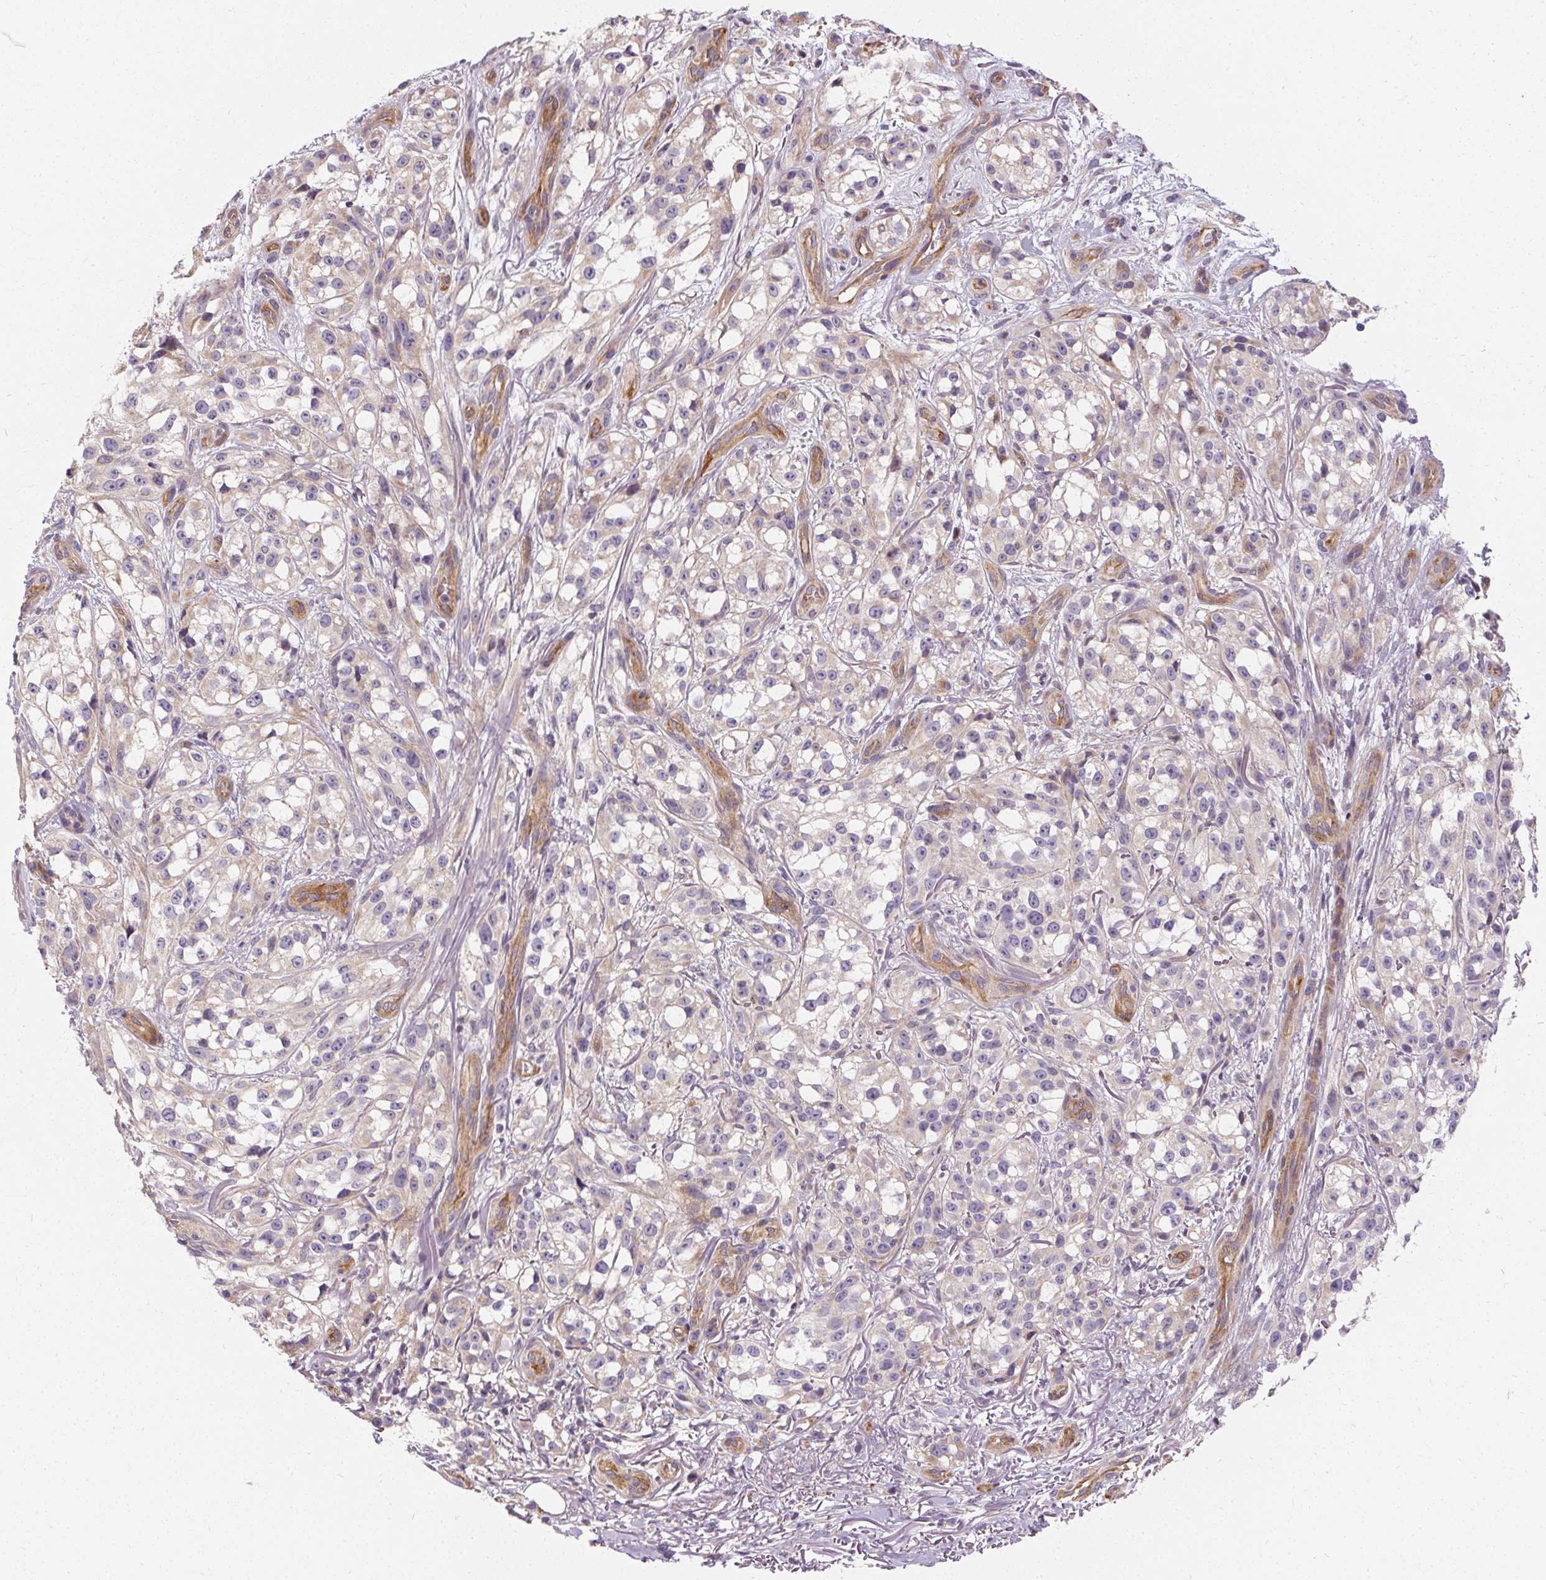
{"staining": {"intensity": "negative", "quantity": "none", "location": "none"}, "tissue": "melanoma", "cell_type": "Tumor cells", "image_type": "cancer", "snomed": [{"axis": "morphology", "description": "Malignant melanoma, NOS"}, {"axis": "topography", "description": "Skin"}], "caption": "Melanoma was stained to show a protein in brown. There is no significant staining in tumor cells.", "gene": "APLP1", "patient": {"sex": "female", "age": 85}}